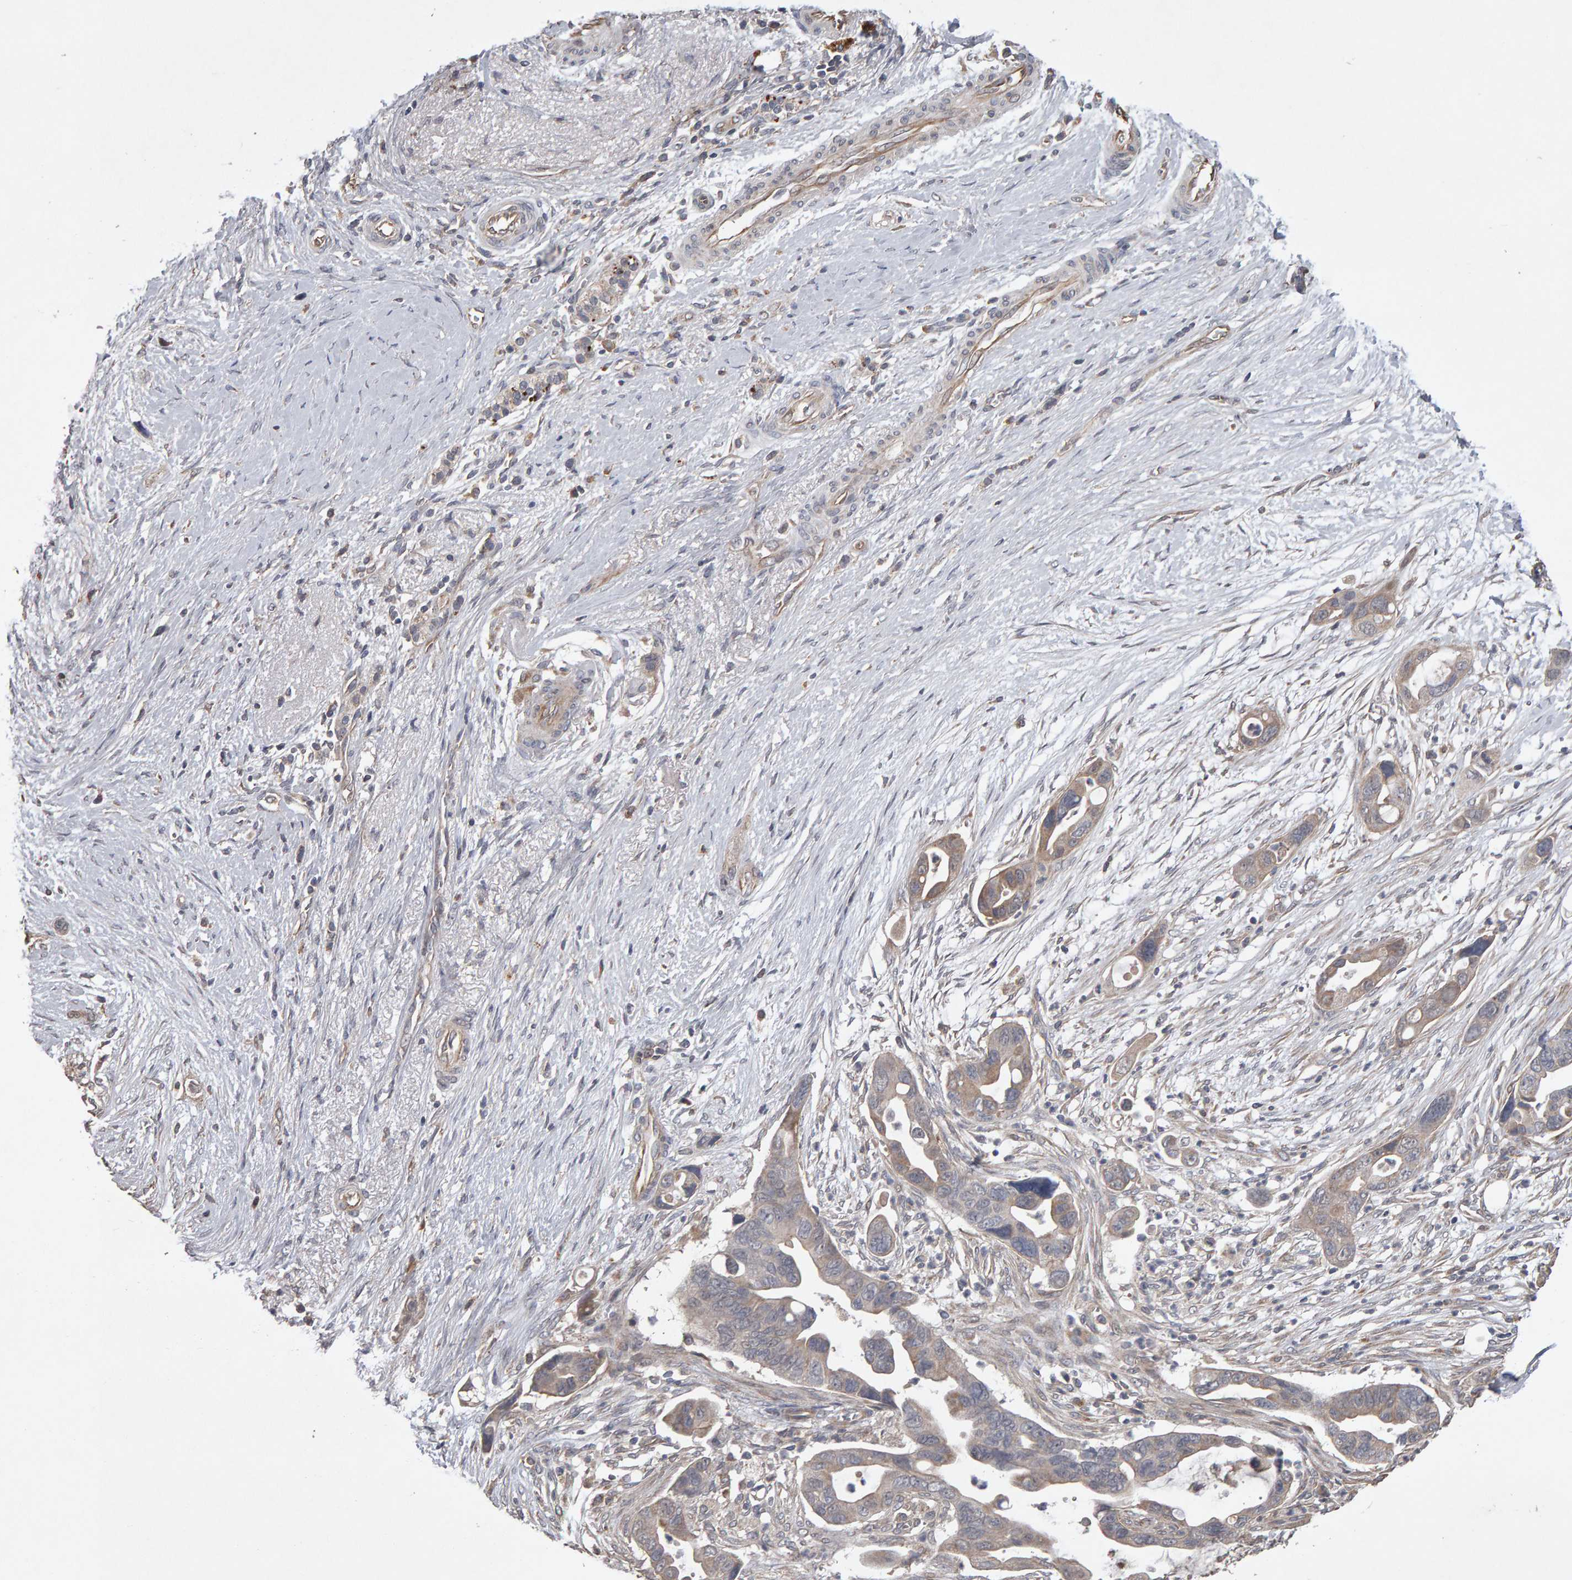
{"staining": {"intensity": "weak", "quantity": "<25%", "location": "cytoplasmic/membranous"}, "tissue": "pancreatic cancer", "cell_type": "Tumor cells", "image_type": "cancer", "snomed": [{"axis": "morphology", "description": "Adenocarcinoma, NOS"}, {"axis": "topography", "description": "Pancreas"}], "caption": "Pancreatic cancer (adenocarcinoma) stained for a protein using IHC reveals no positivity tumor cells.", "gene": "COASY", "patient": {"sex": "female", "age": 72}}